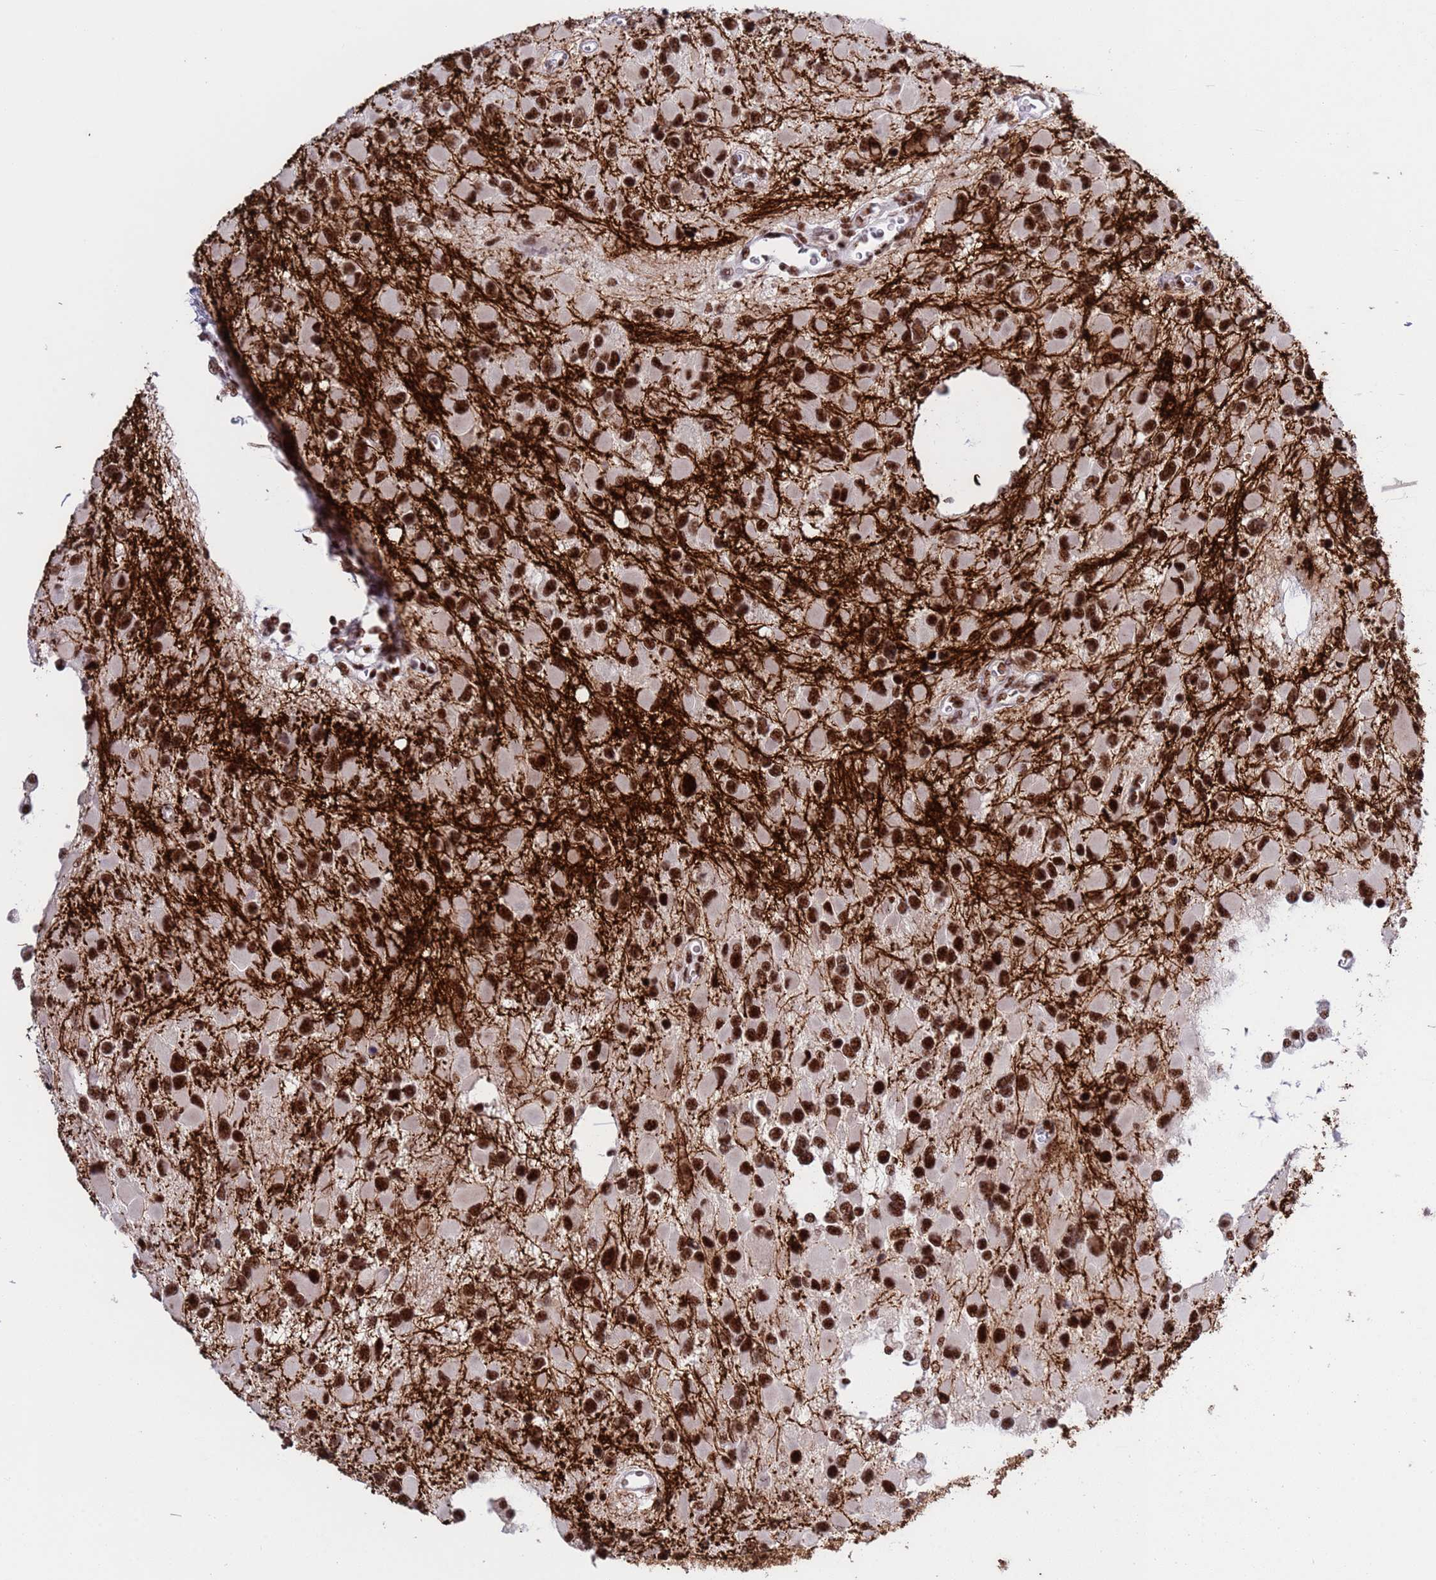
{"staining": {"intensity": "strong", "quantity": "25%-75%", "location": "nuclear"}, "tissue": "glioma", "cell_type": "Tumor cells", "image_type": "cancer", "snomed": [{"axis": "morphology", "description": "Glioma, malignant, High grade"}, {"axis": "topography", "description": "Brain"}], "caption": "A histopathology image showing strong nuclear positivity in about 25%-75% of tumor cells in malignant high-grade glioma, as visualized by brown immunohistochemical staining.", "gene": "THOC2", "patient": {"sex": "male", "age": 53}}